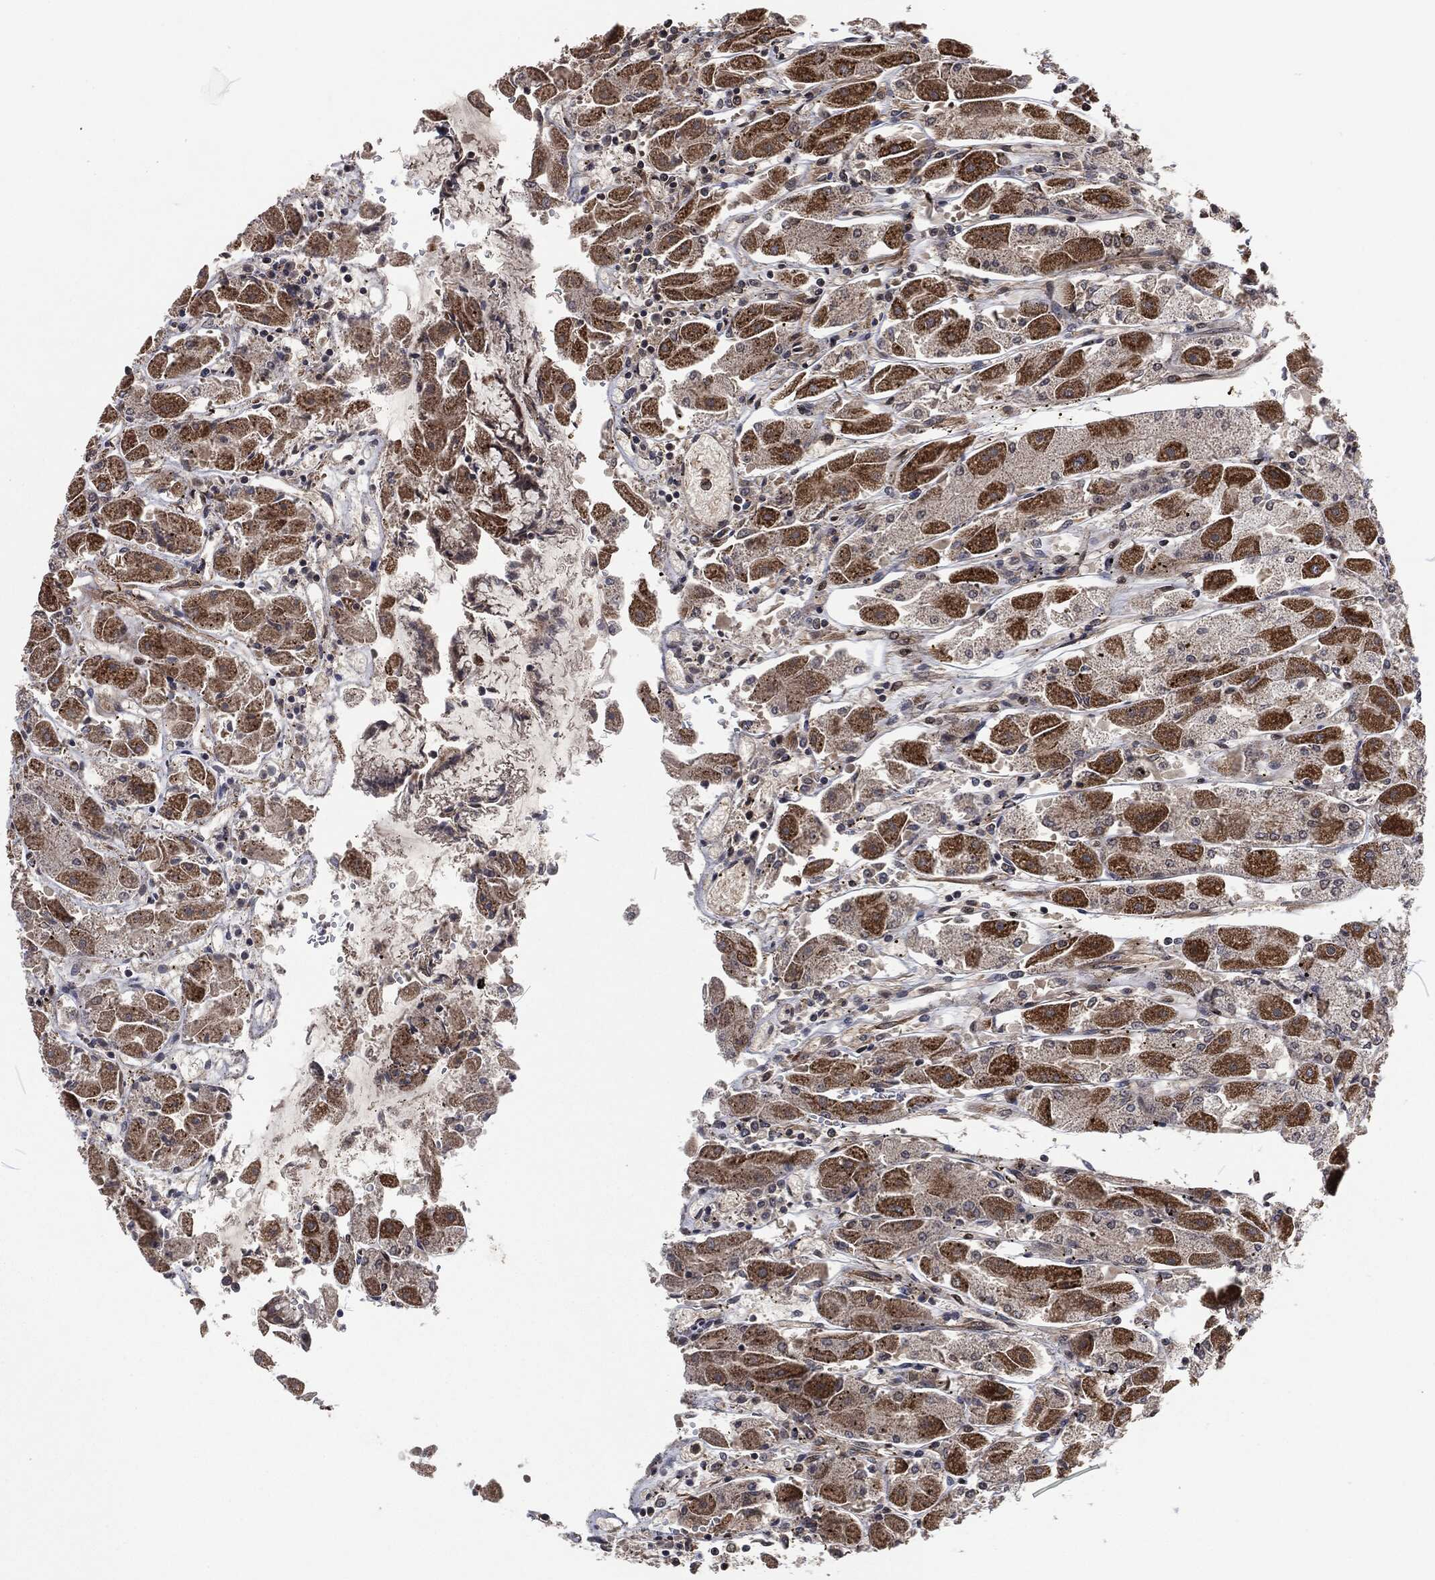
{"staining": {"intensity": "moderate", "quantity": ">75%", "location": "cytoplasmic/membranous"}, "tissue": "stomach", "cell_type": "Glandular cells", "image_type": "normal", "snomed": [{"axis": "morphology", "description": "Normal tissue, NOS"}, {"axis": "topography", "description": "Stomach"}], "caption": "Glandular cells exhibit moderate cytoplasmic/membranous positivity in approximately >75% of cells in normal stomach. (Brightfield microscopy of DAB IHC at high magnification).", "gene": "CMPK2", "patient": {"sex": "male", "age": 70}}